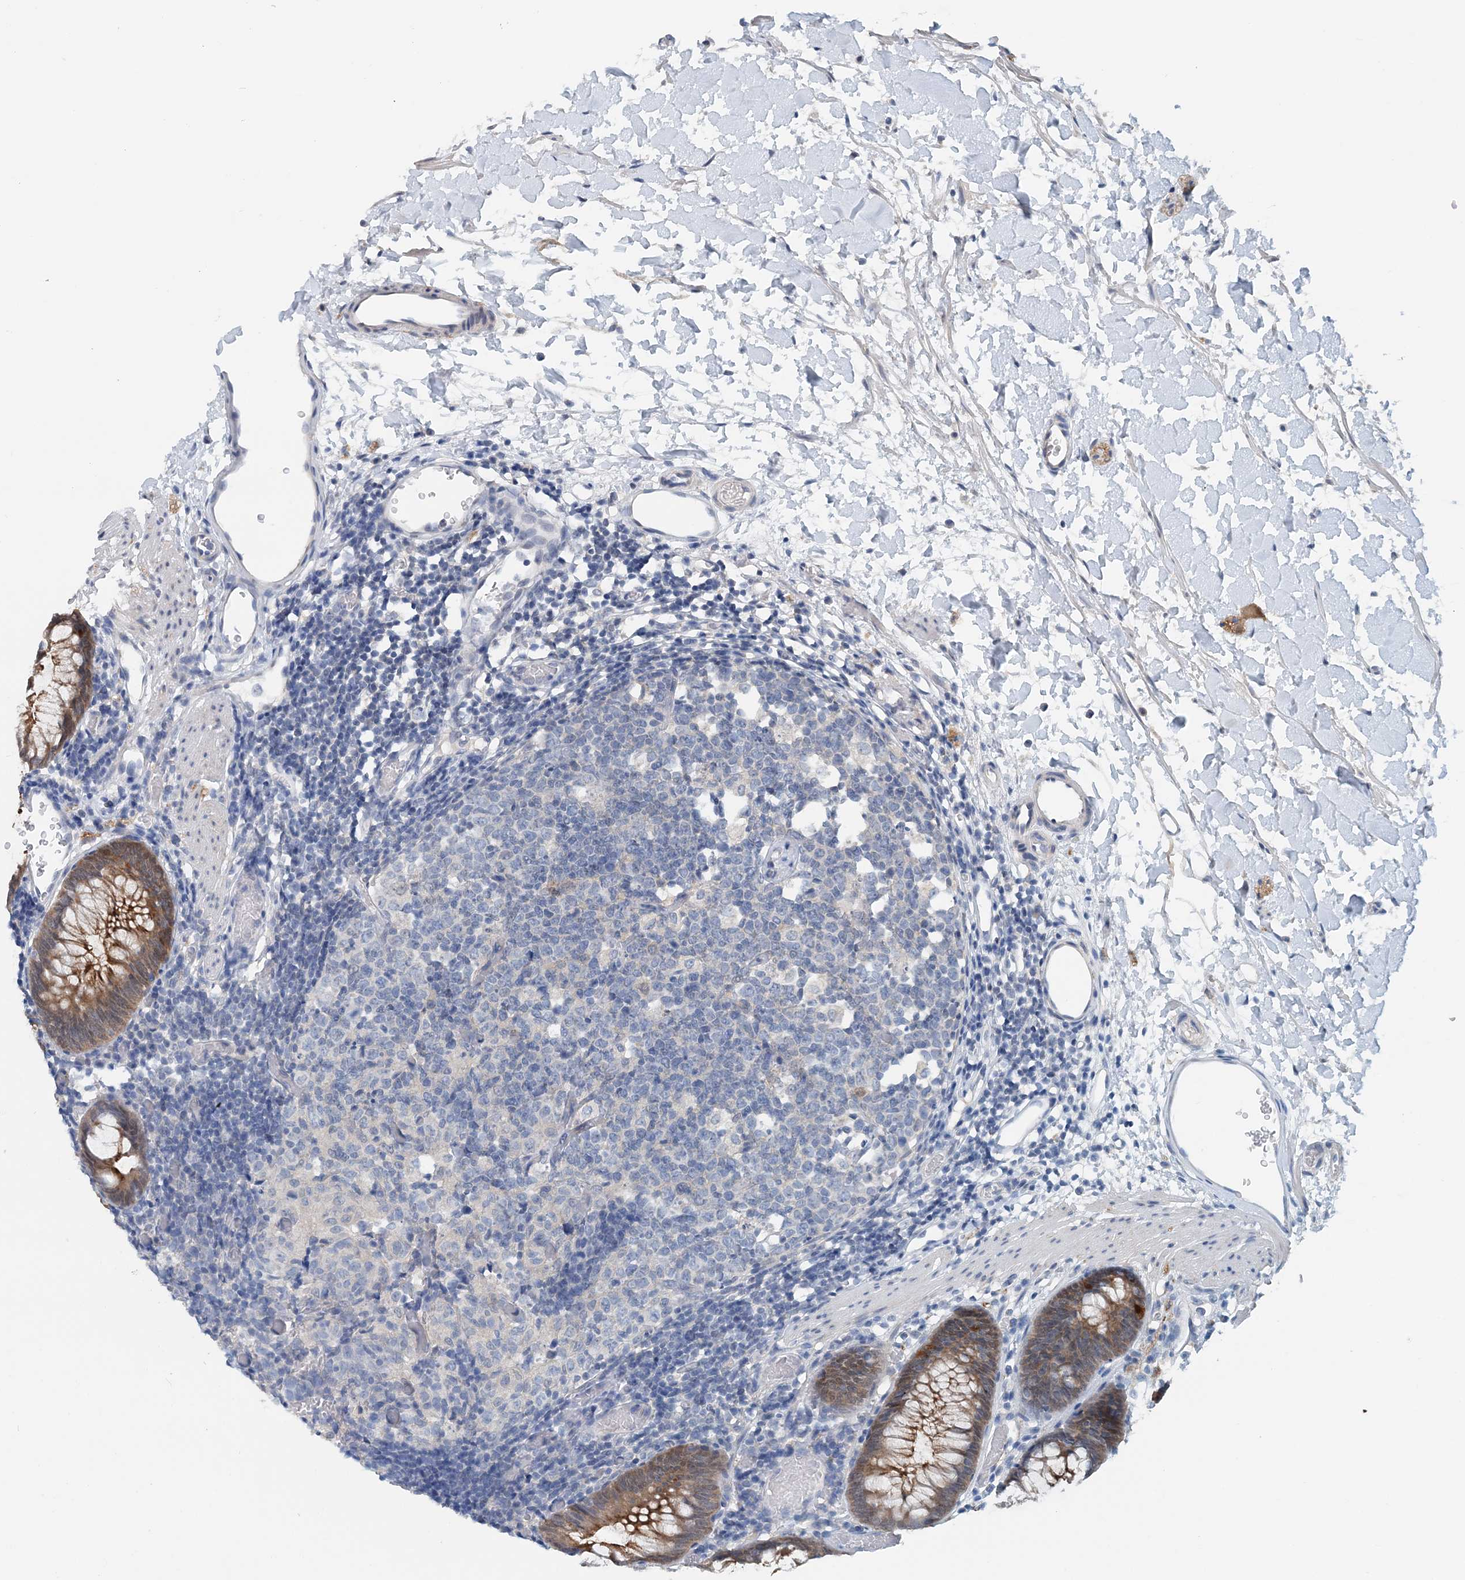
{"staining": {"intensity": "negative", "quantity": "none", "location": "none"}, "tissue": "colon", "cell_type": "Endothelial cells", "image_type": "normal", "snomed": [{"axis": "morphology", "description": "Normal tissue, NOS"}, {"axis": "topography", "description": "Colon"}], "caption": "Endothelial cells are negative for brown protein staining in benign colon. (Stains: DAB (3,3'-diaminobenzidine) immunohistochemistry with hematoxylin counter stain, Microscopy: brightfield microscopy at high magnification).", "gene": "PFN2", "patient": {"sex": "male", "age": 14}}